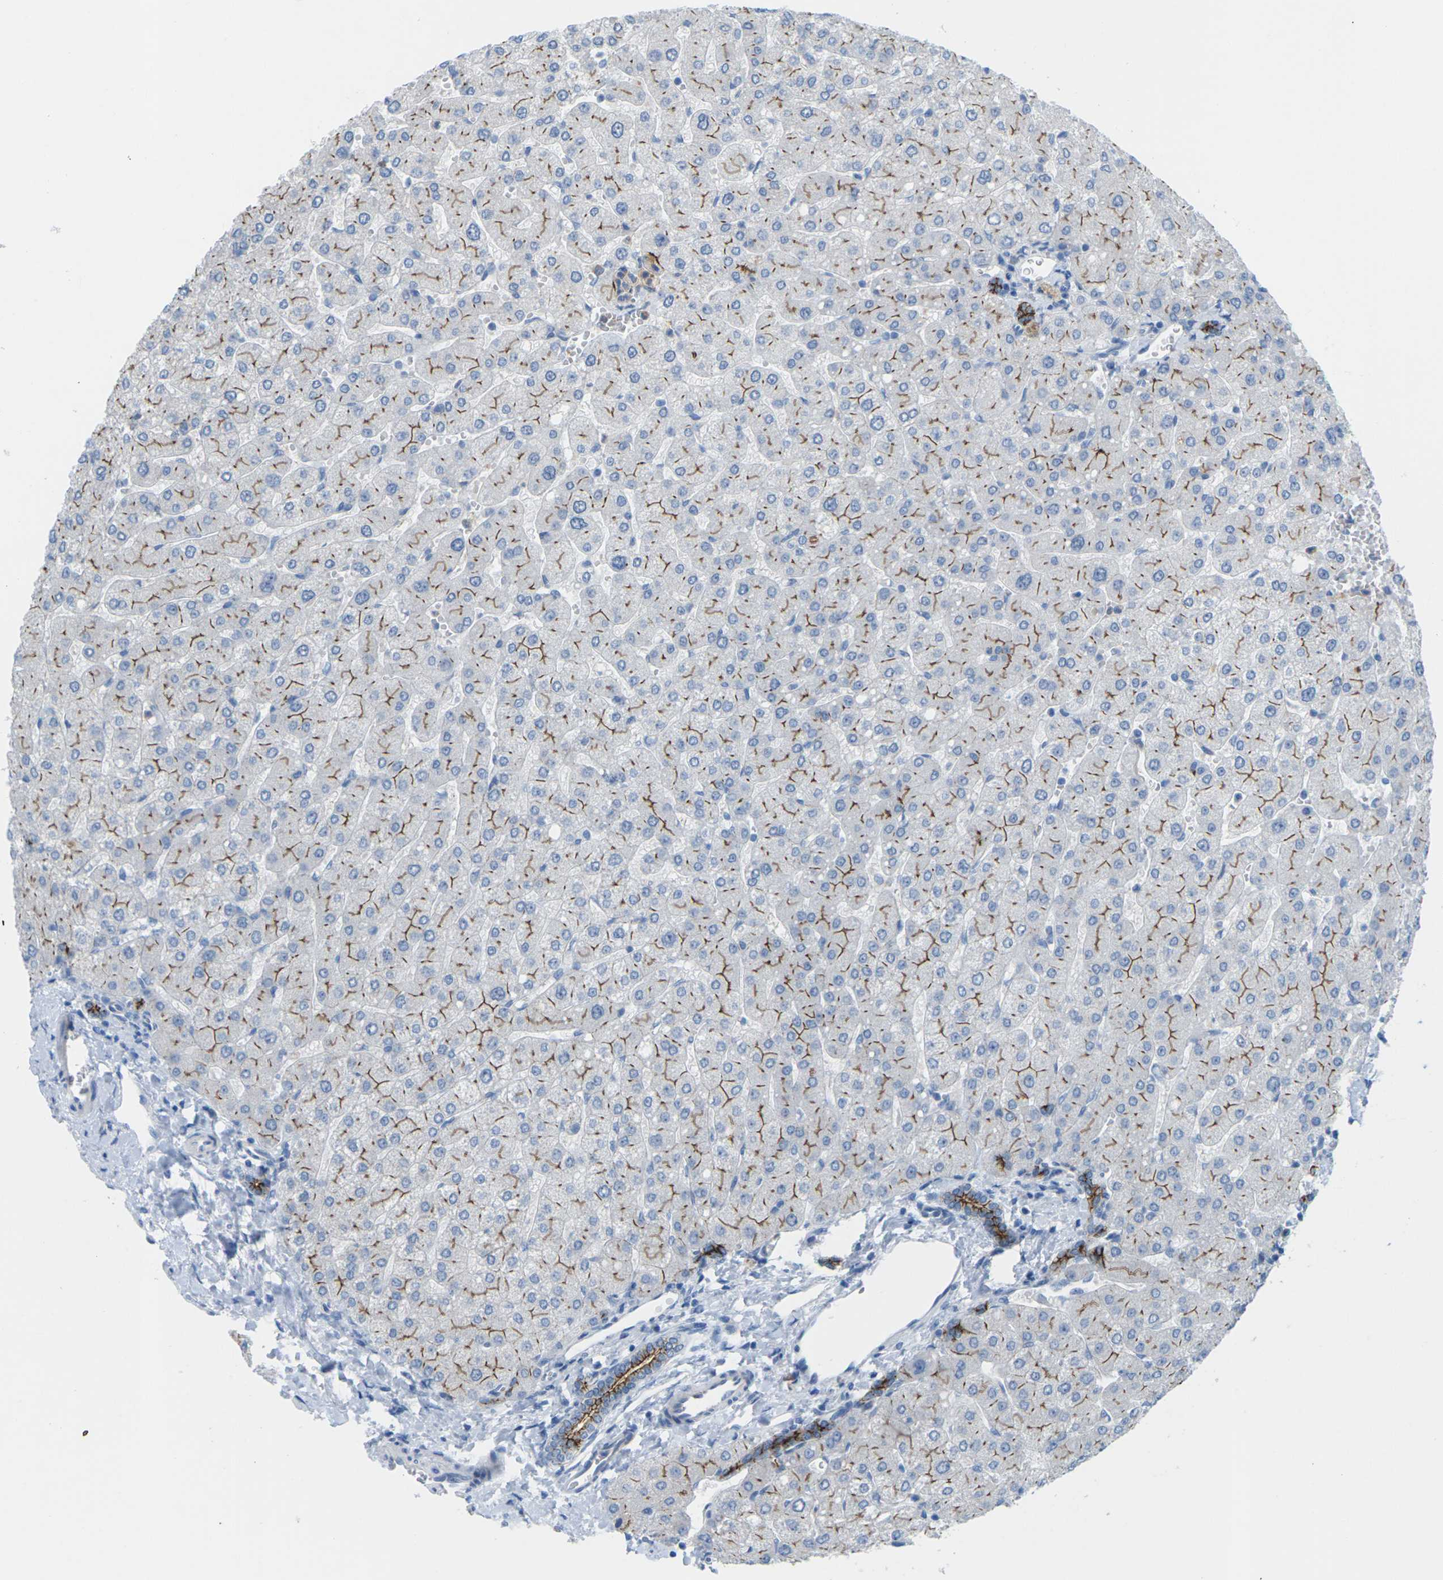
{"staining": {"intensity": "strong", "quantity": ">75%", "location": "cytoplasmic/membranous"}, "tissue": "liver", "cell_type": "Cholangiocytes", "image_type": "normal", "snomed": [{"axis": "morphology", "description": "Normal tissue, NOS"}, {"axis": "topography", "description": "Liver"}], "caption": "Strong cytoplasmic/membranous positivity is identified in about >75% of cholangiocytes in normal liver.", "gene": "CLDN3", "patient": {"sex": "male", "age": 55}}